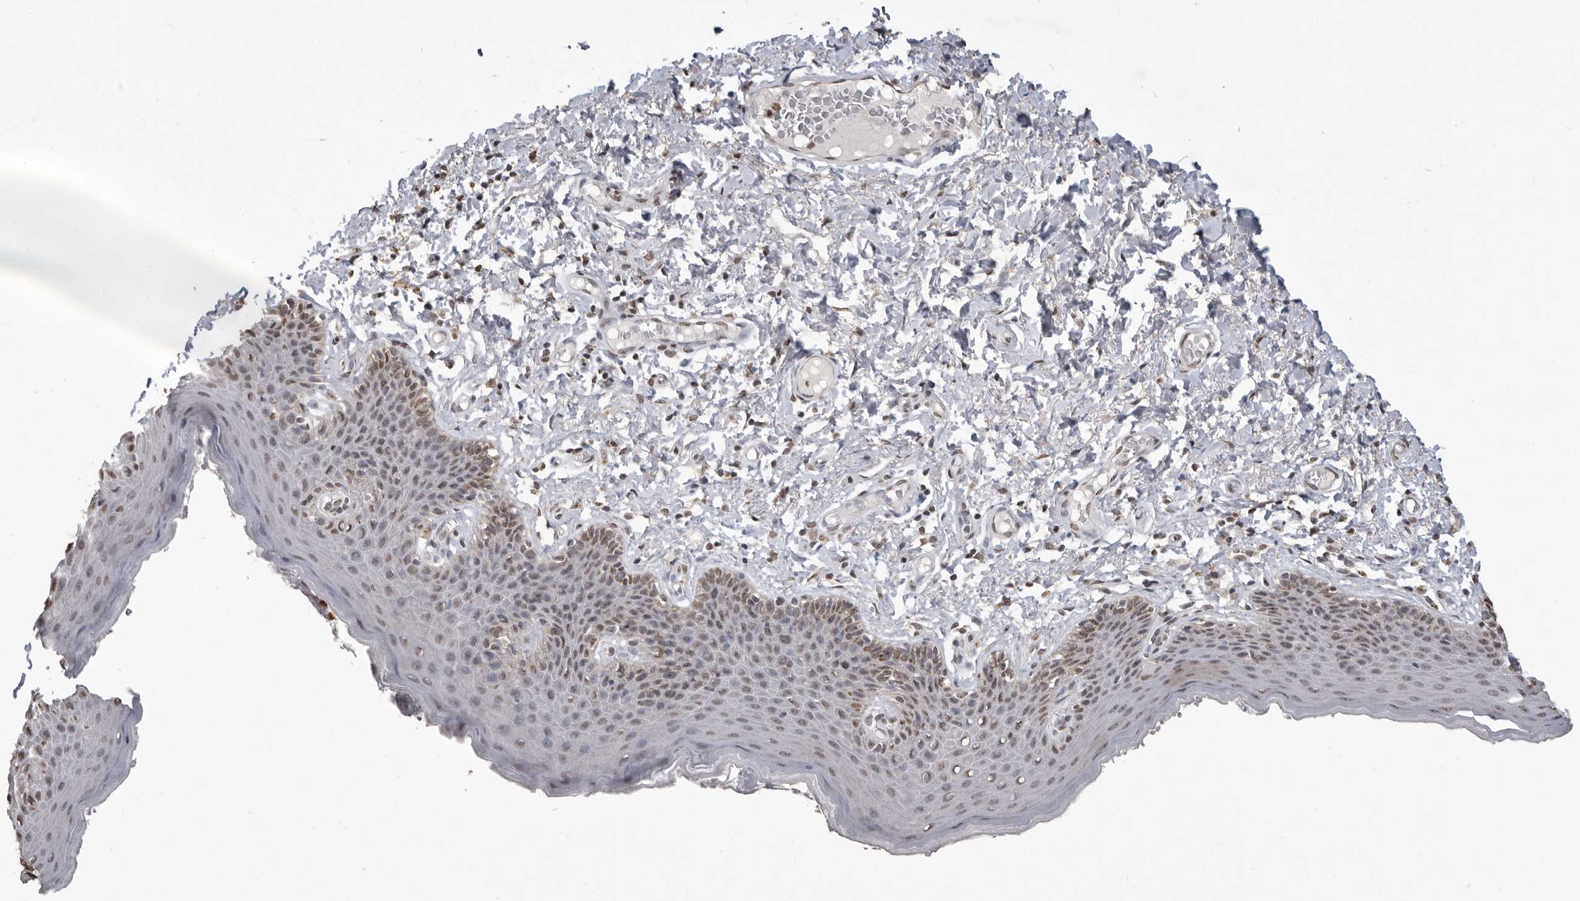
{"staining": {"intensity": "moderate", "quantity": "25%-75%", "location": "cytoplasmic/membranous,nuclear"}, "tissue": "skin", "cell_type": "Epidermal cells", "image_type": "normal", "snomed": [{"axis": "morphology", "description": "Normal tissue, NOS"}, {"axis": "topography", "description": "Vulva"}], "caption": "Immunohistochemistry histopathology image of normal skin stained for a protein (brown), which reveals medium levels of moderate cytoplasmic/membranous,nuclear expression in about 25%-75% of epidermal cells.", "gene": "WDR45", "patient": {"sex": "female", "age": 66}}